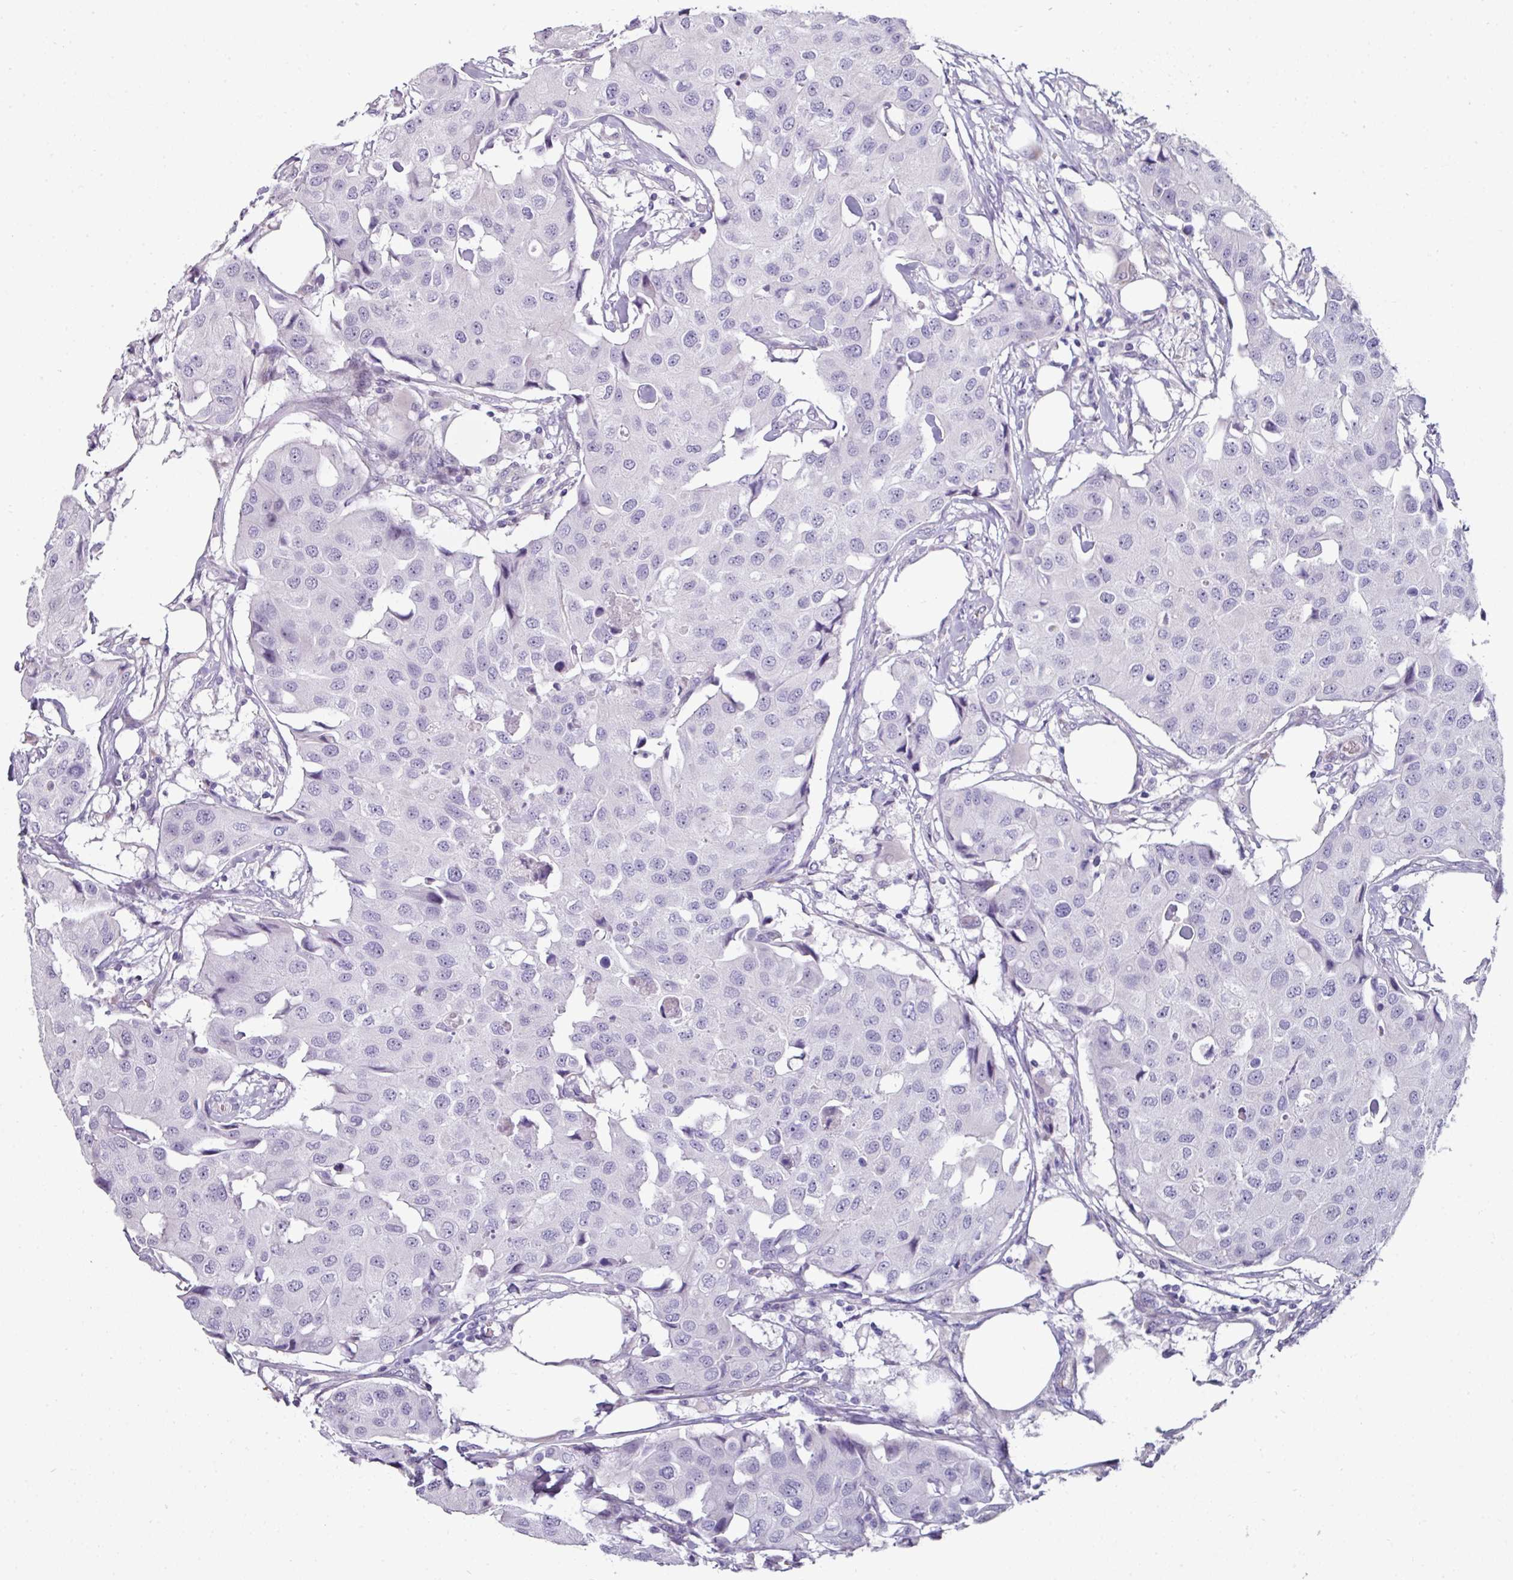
{"staining": {"intensity": "negative", "quantity": "none", "location": "none"}, "tissue": "breast cancer", "cell_type": "Tumor cells", "image_type": "cancer", "snomed": [{"axis": "morphology", "description": "Duct carcinoma"}, {"axis": "topography", "description": "Breast"}], "caption": "This is an immunohistochemistry (IHC) image of breast cancer (infiltrating ductal carcinoma). There is no staining in tumor cells.", "gene": "EYA3", "patient": {"sex": "female", "age": 80}}